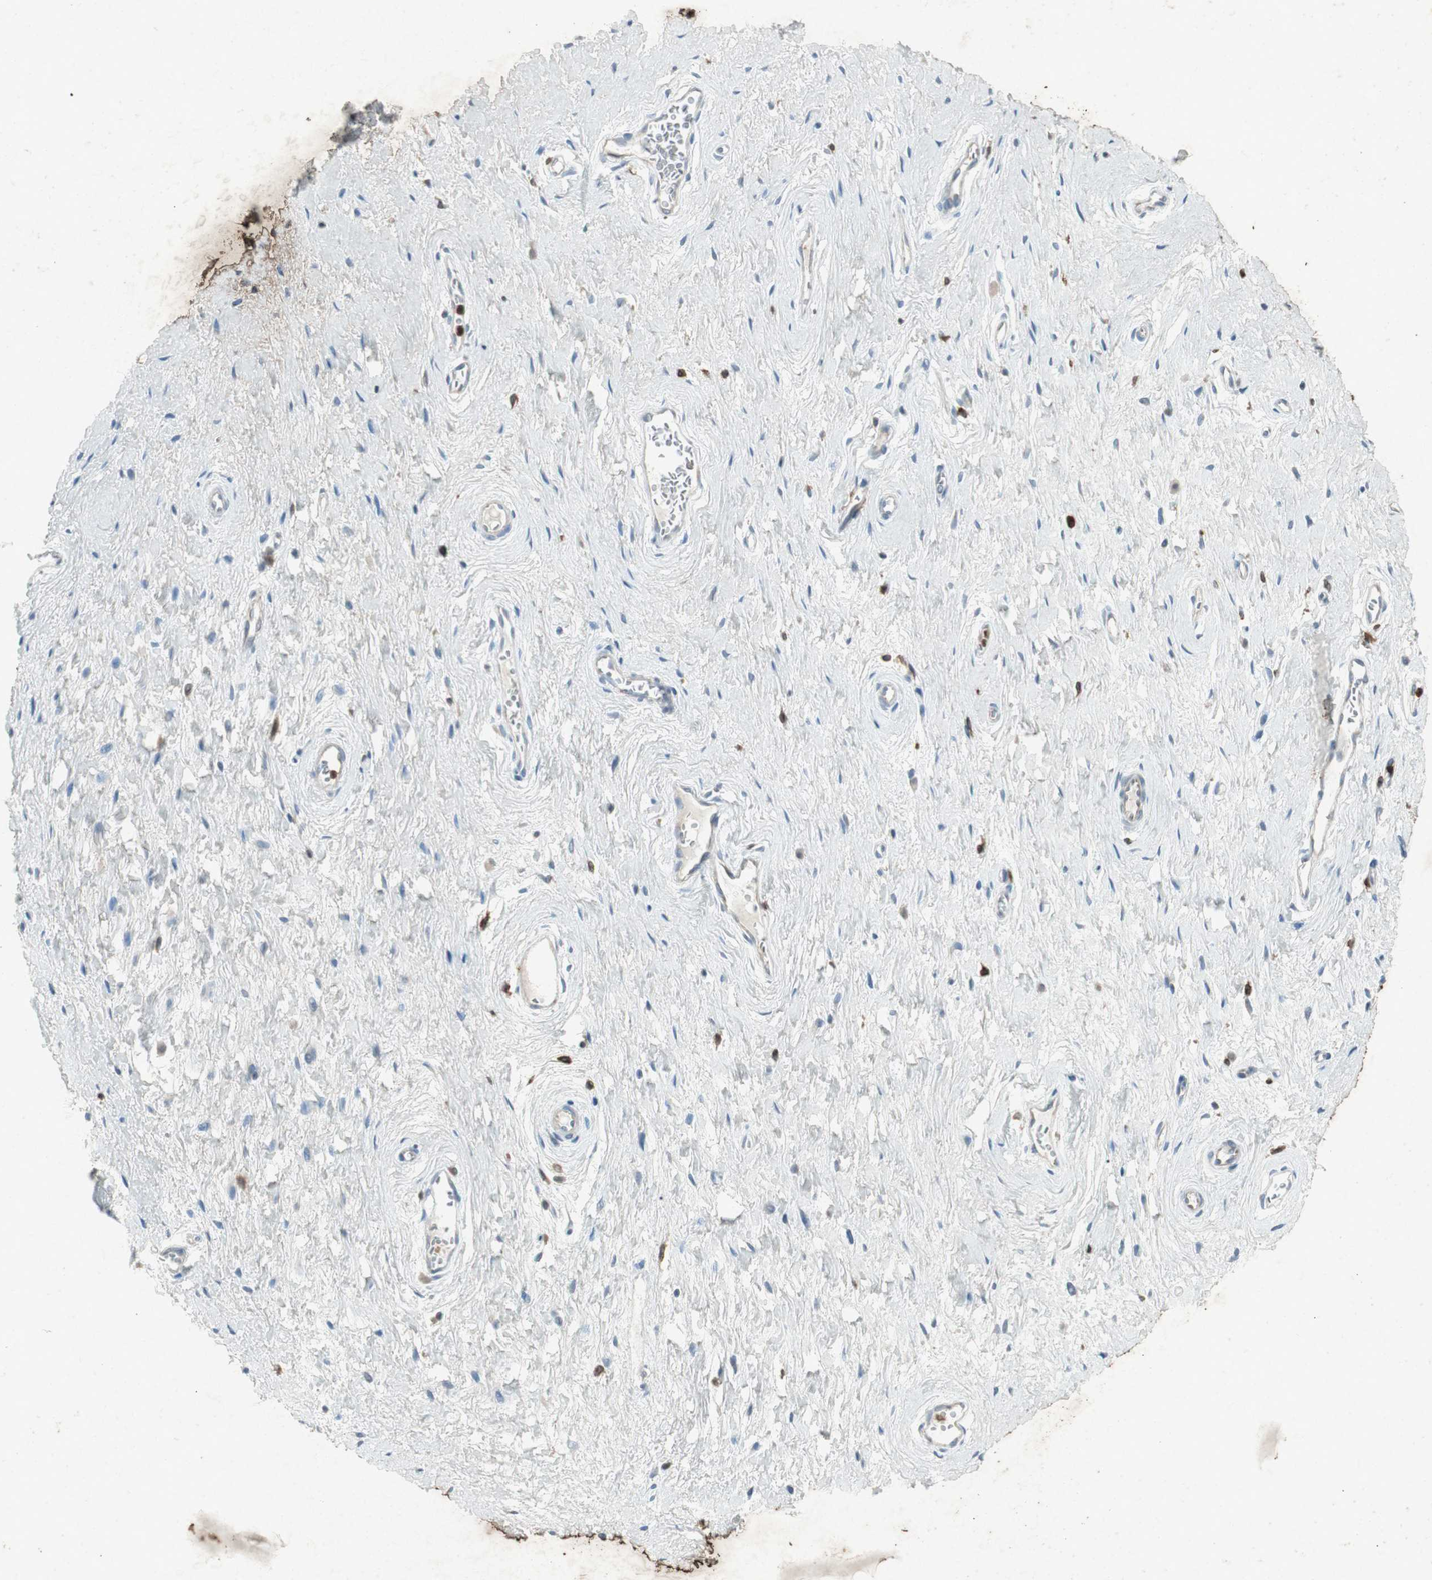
{"staining": {"intensity": "negative", "quantity": "none", "location": "none"}, "tissue": "vagina", "cell_type": "Squamous epithelial cells", "image_type": "normal", "snomed": [{"axis": "morphology", "description": "Normal tissue, NOS"}, {"axis": "topography", "description": "Soft tissue"}, {"axis": "topography", "description": "Vagina"}], "caption": "An immunohistochemistry histopathology image of benign vagina is shown. There is no staining in squamous epithelial cells of vagina.", "gene": "TYROBP", "patient": {"sex": "female", "age": 61}}